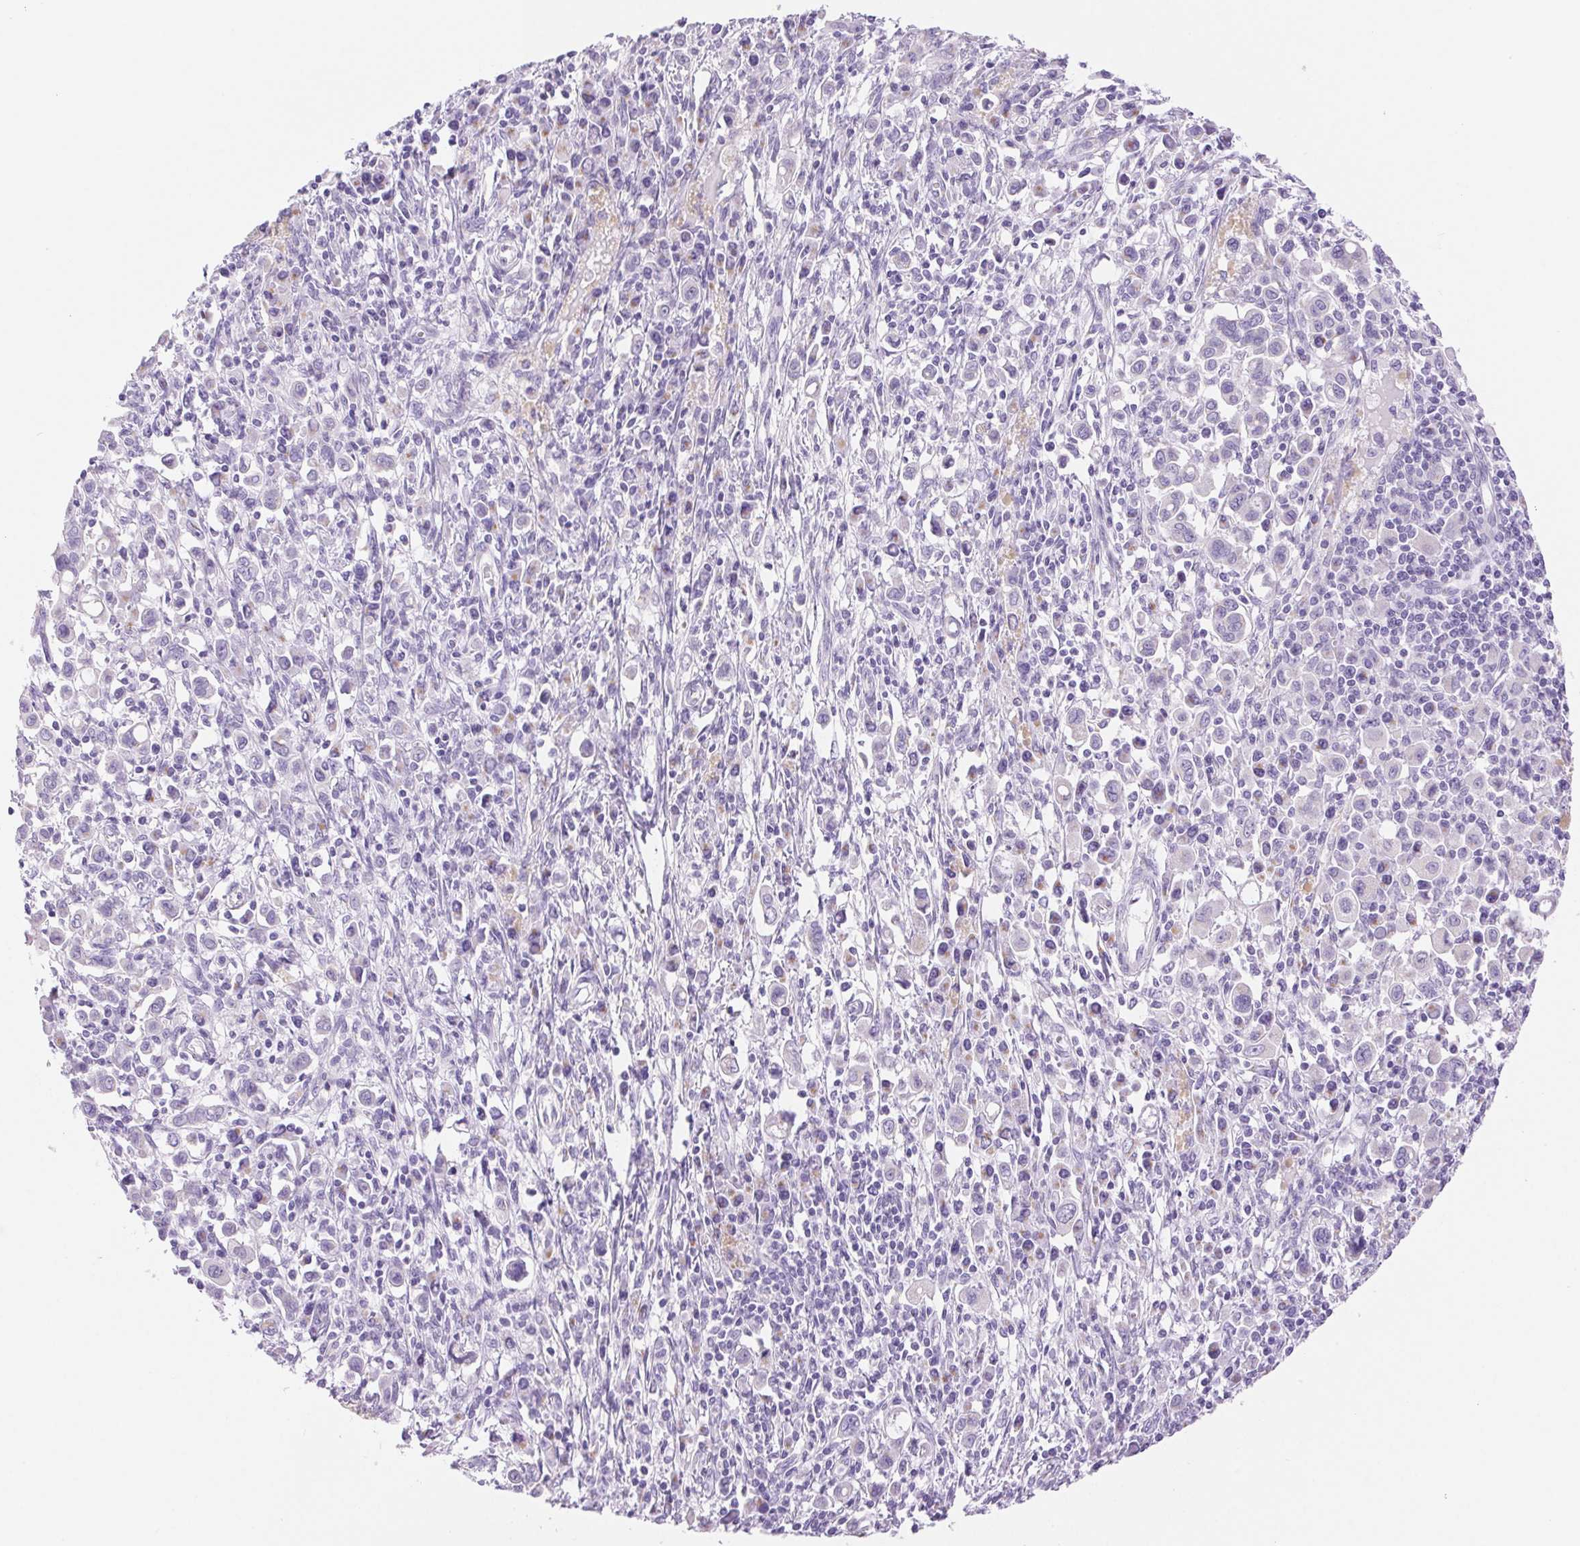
{"staining": {"intensity": "negative", "quantity": "none", "location": "none"}, "tissue": "stomach cancer", "cell_type": "Tumor cells", "image_type": "cancer", "snomed": [{"axis": "morphology", "description": "Adenocarcinoma, NOS"}, {"axis": "topography", "description": "Stomach, upper"}], "caption": "High magnification brightfield microscopy of adenocarcinoma (stomach) stained with DAB (3,3'-diaminobenzidine) (brown) and counterstained with hematoxylin (blue): tumor cells show no significant positivity.", "gene": "SERPINB3", "patient": {"sex": "male", "age": 75}}